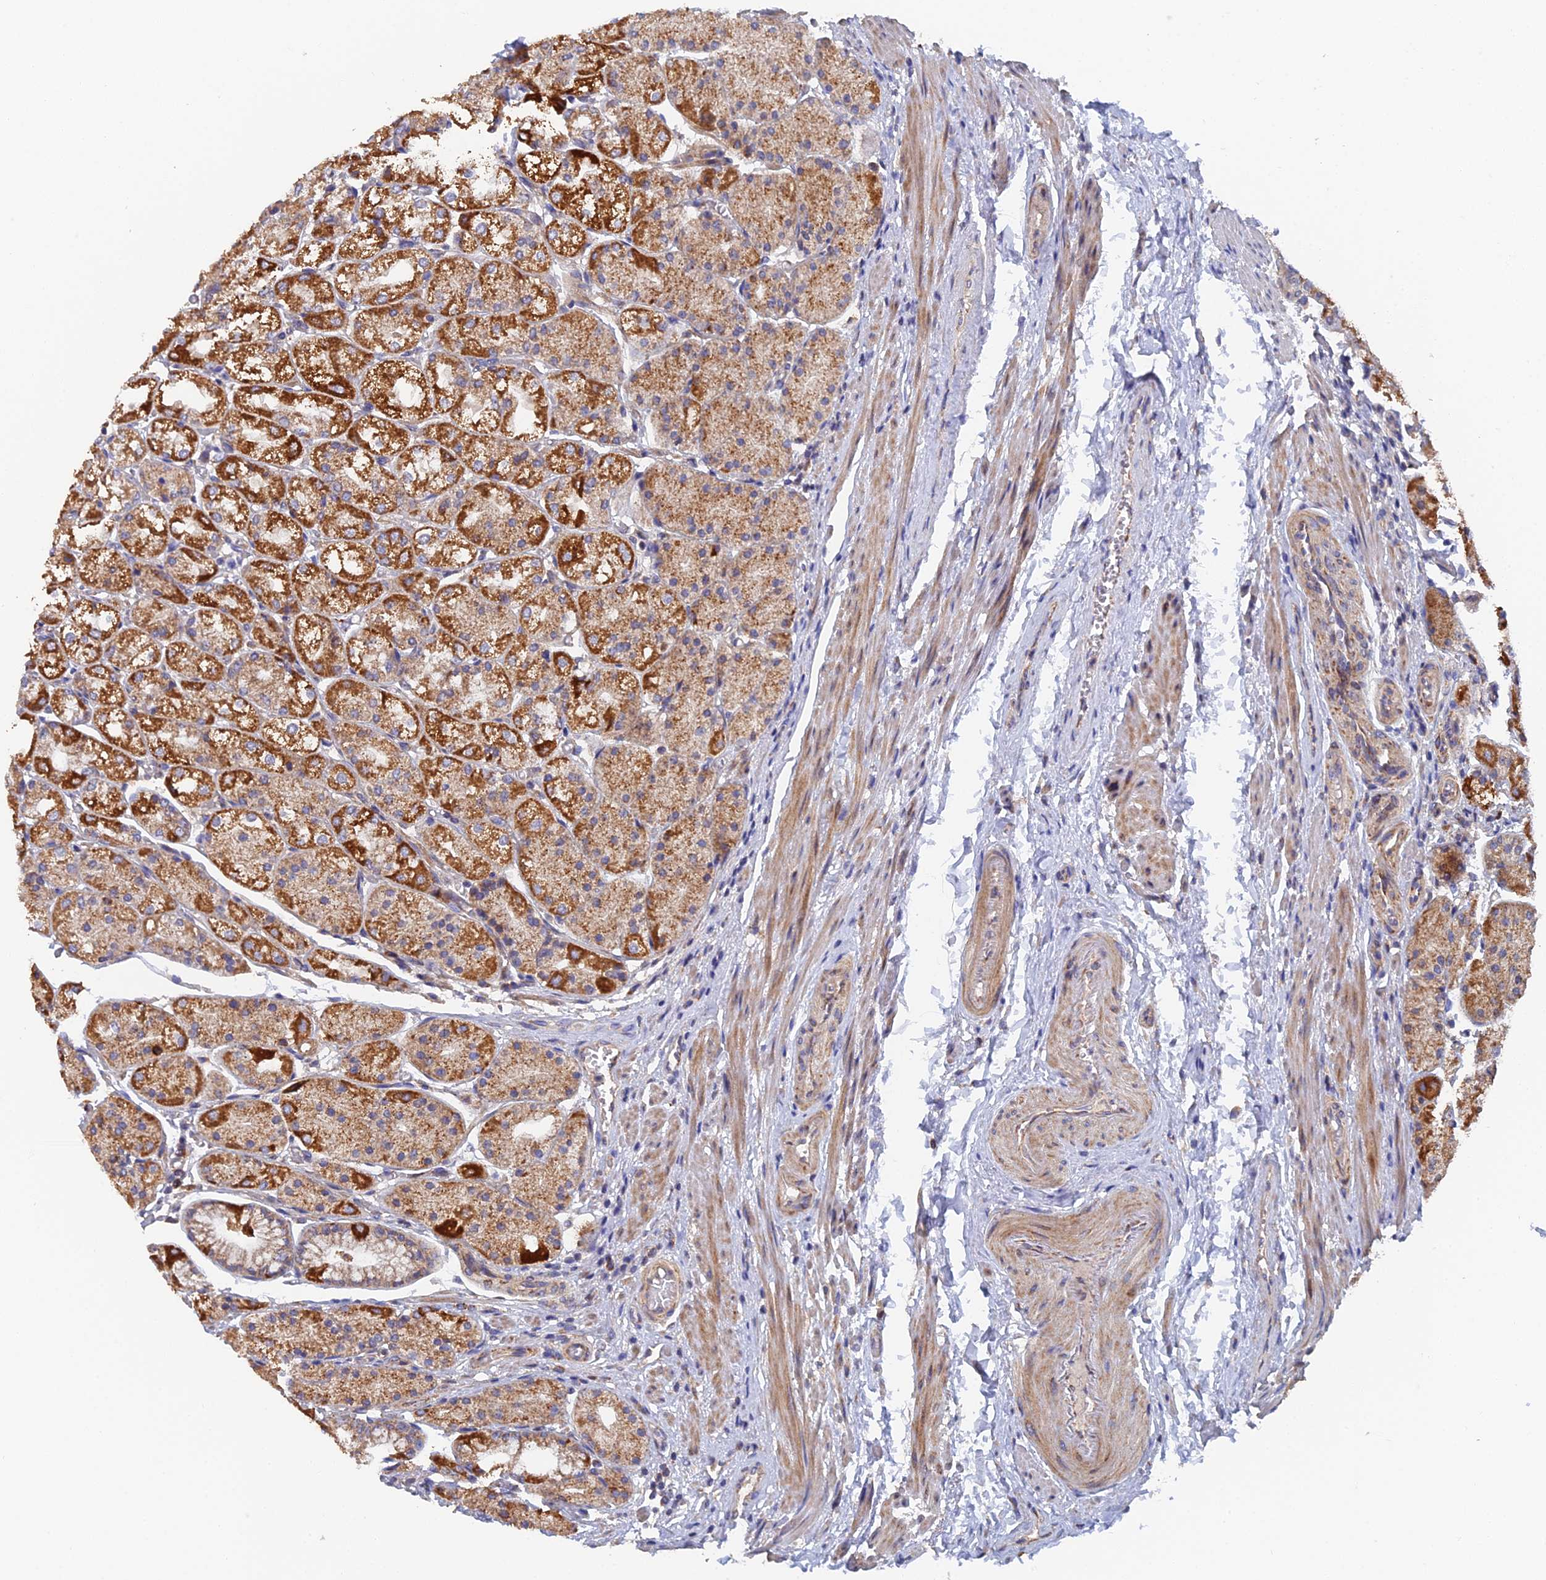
{"staining": {"intensity": "strong", "quantity": "25%-75%", "location": "cytoplasmic/membranous"}, "tissue": "stomach", "cell_type": "Glandular cells", "image_type": "normal", "snomed": [{"axis": "morphology", "description": "Normal tissue, NOS"}, {"axis": "topography", "description": "Stomach, upper"}], "caption": "This image exhibits unremarkable stomach stained with immunohistochemistry (IHC) to label a protein in brown. The cytoplasmic/membranous of glandular cells show strong positivity for the protein. Nuclei are counter-stained blue.", "gene": "ECSIT", "patient": {"sex": "male", "age": 72}}